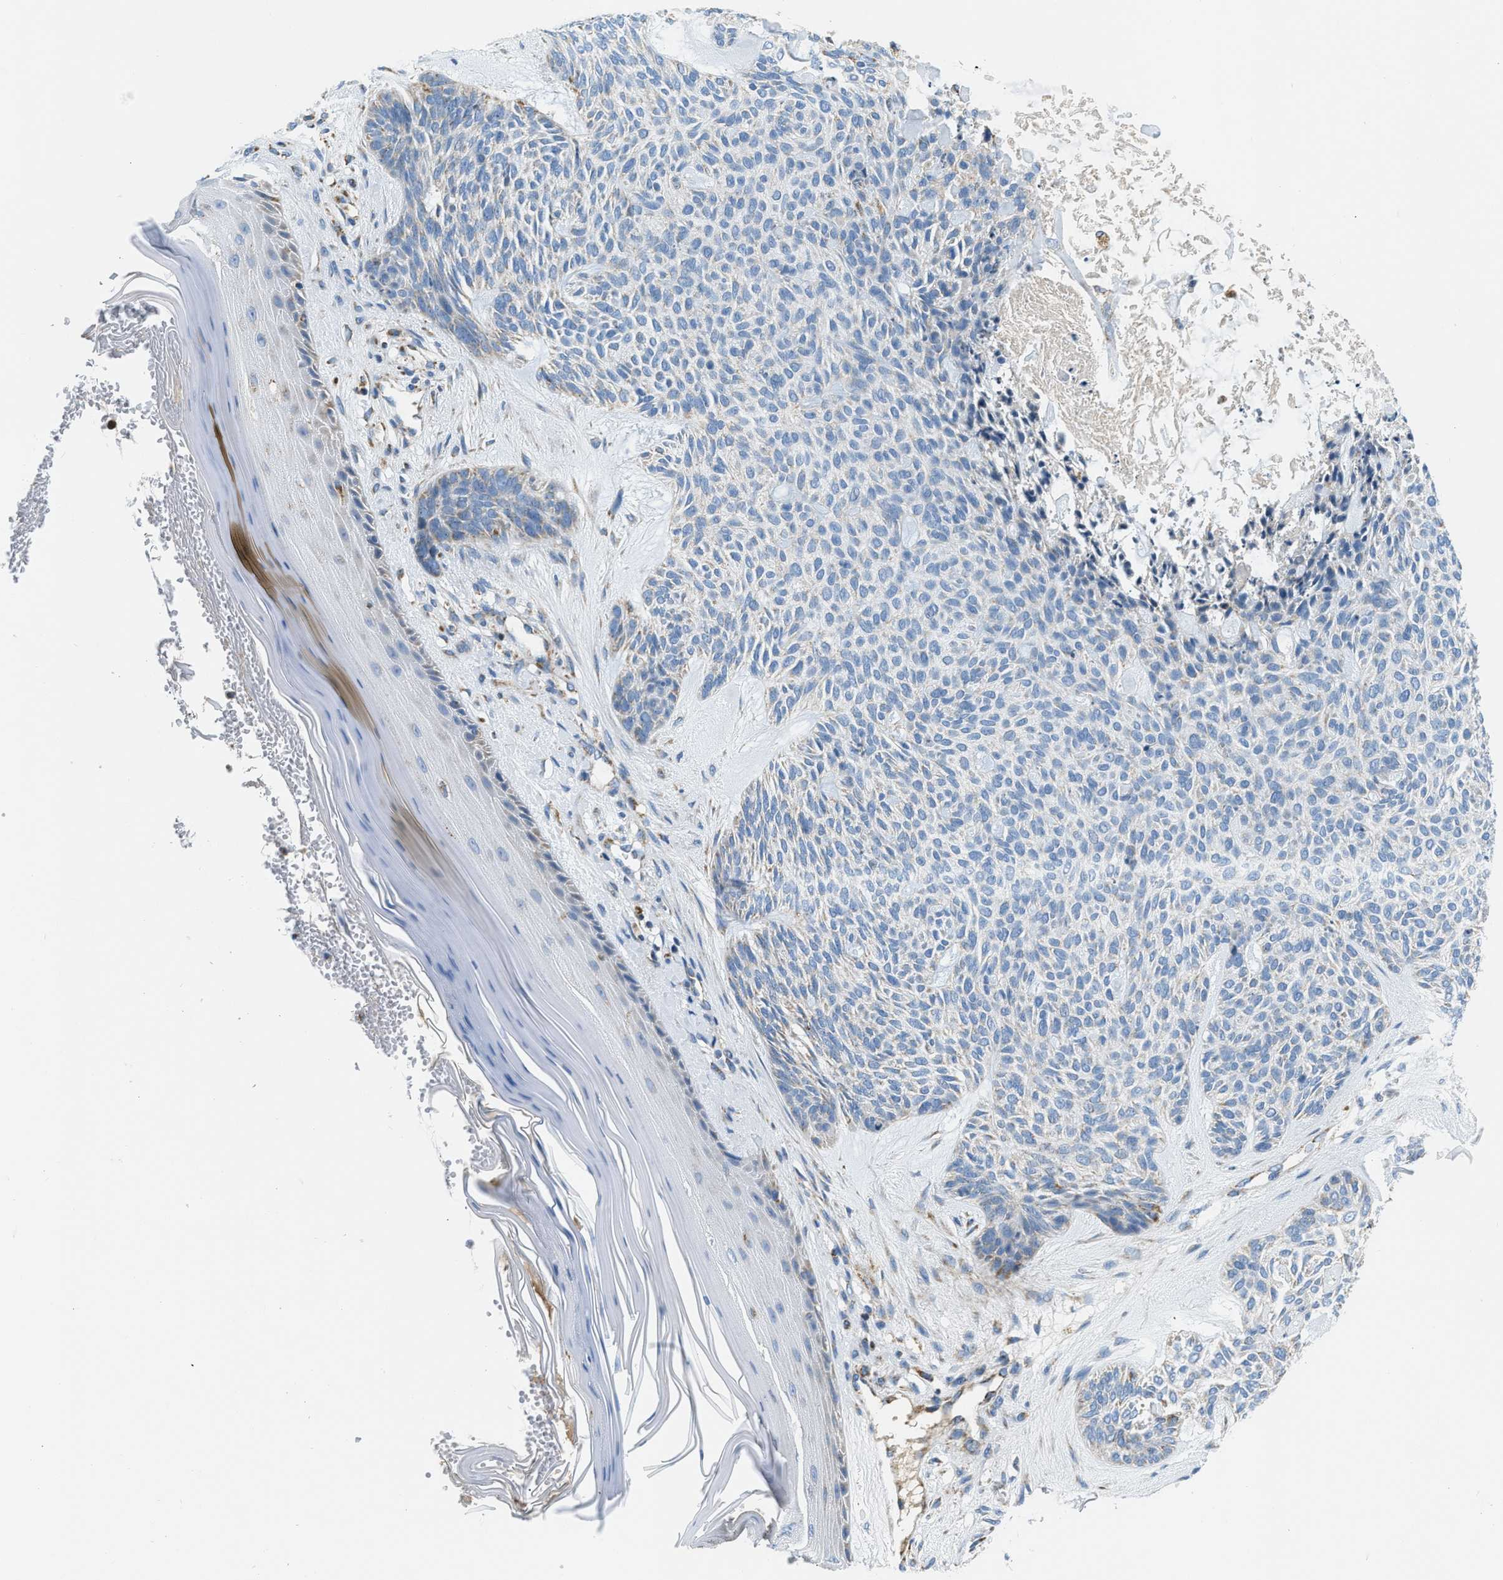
{"staining": {"intensity": "moderate", "quantity": "<25%", "location": "cytoplasmic/membranous"}, "tissue": "skin cancer", "cell_type": "Tumor cells", "image_type": "cancer", "snomed": [{"axis": "morphology", "description": "Basal cell carcinoma"}, {"axis": "topography", "description": "Skin"}], "caption": "Approximately <25% of tumor cells in basal cell carcinoma (skin) display moderate cytoplasmic/membranous protein positivity as visualized by brown immunohistochemical staining.", "gene": "ACADVL", "patient": {"sex": "male", "age": 55}}